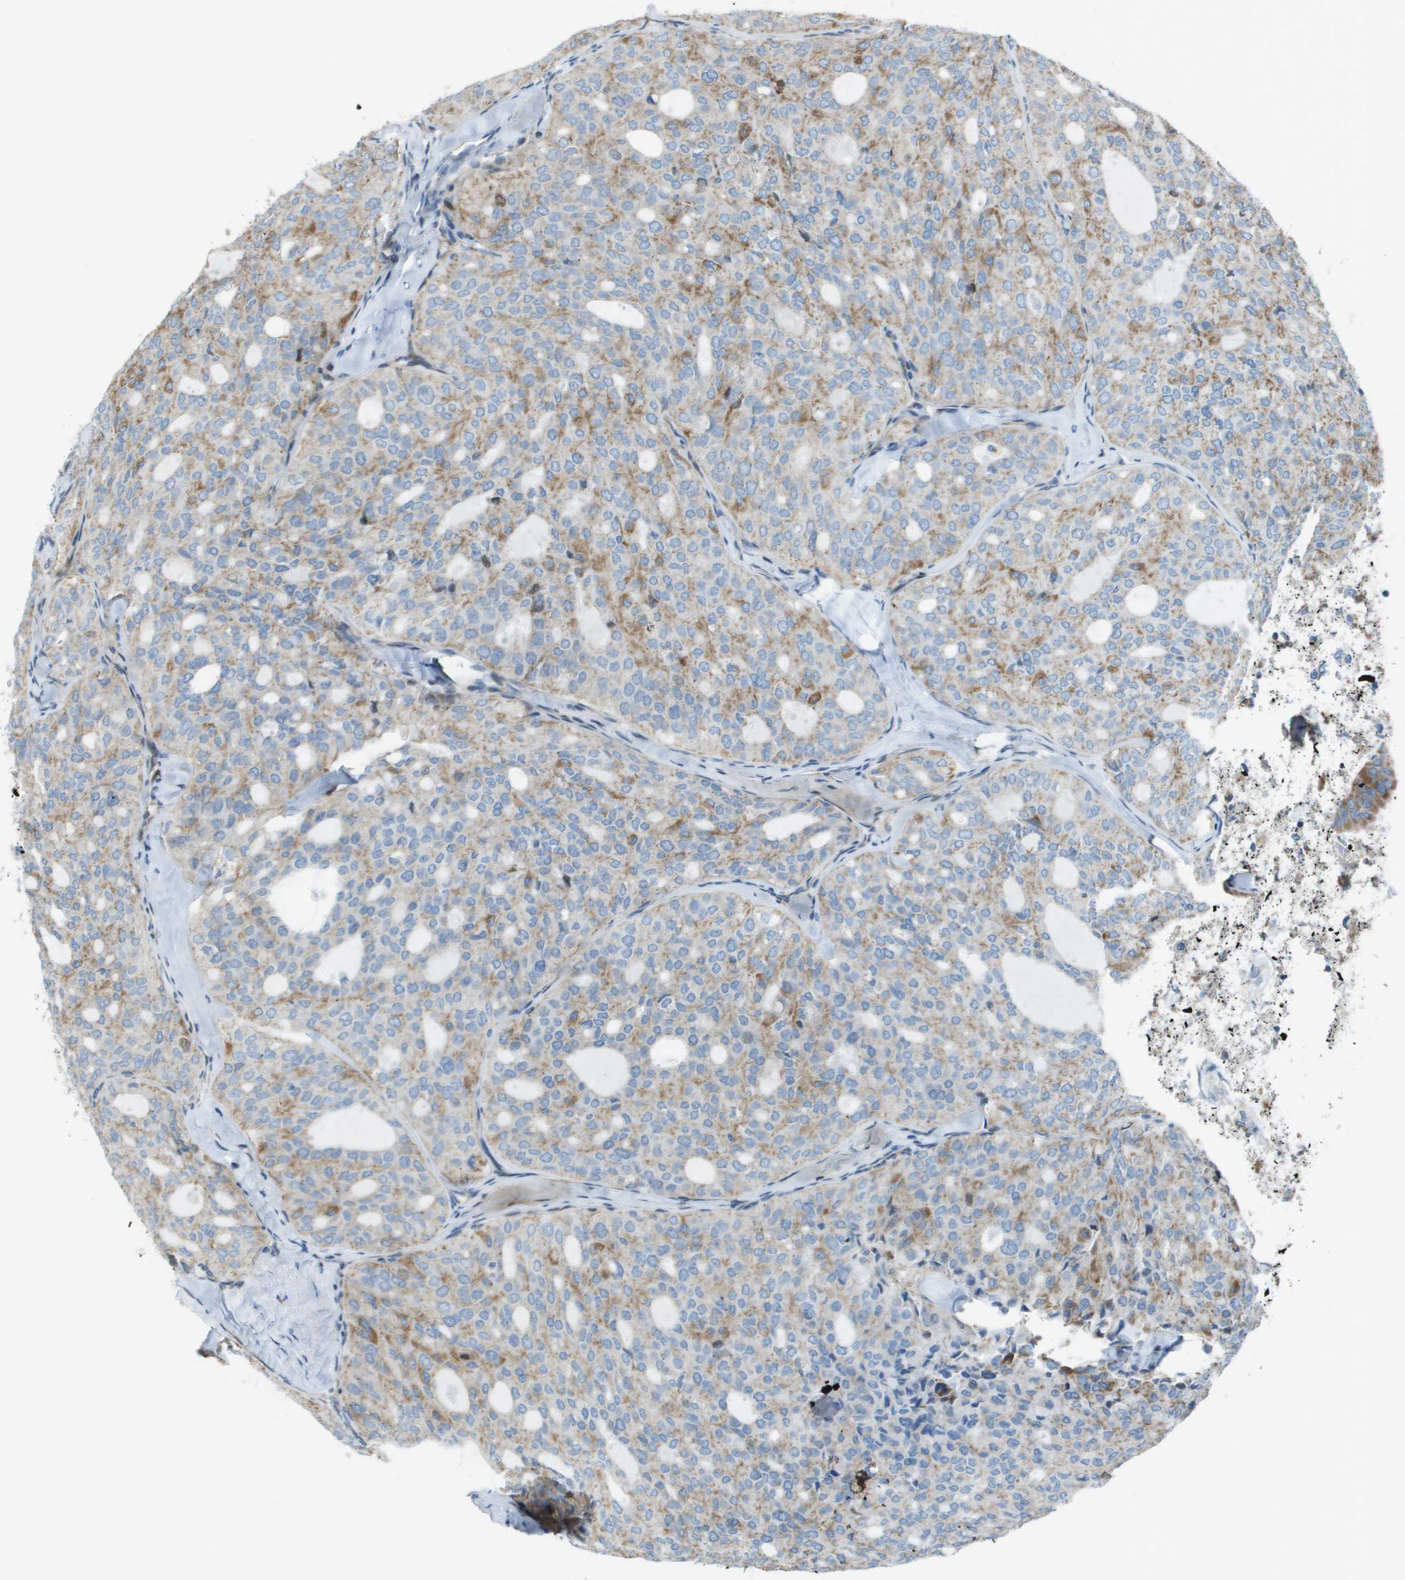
{"staining": {"intensity": "moderate", "quantity": "25%-75%", "location": "cytoplasmic/membranous"}, "tissue": "thyroid cancer", "cell_type": "Tumor cells", "image_type": "cancer", "snomed": [{"axis": "morphology", "description": "Follicular adenoma carcinoma, NOS"}, {"axis": "topography", "description": "Thyroid gland"}], "caption": "This micrograph reveals thyroid cancer (follicular adenoma carcinoma) stained with IHC to label a protein in brown. The cytoplasmic/membranous of tumor cells show moderate positivity for the protein. Nuclei are counter-stained blue.", "gene": "MGAT3", "patient": {"sex": "male", "age": 75}}